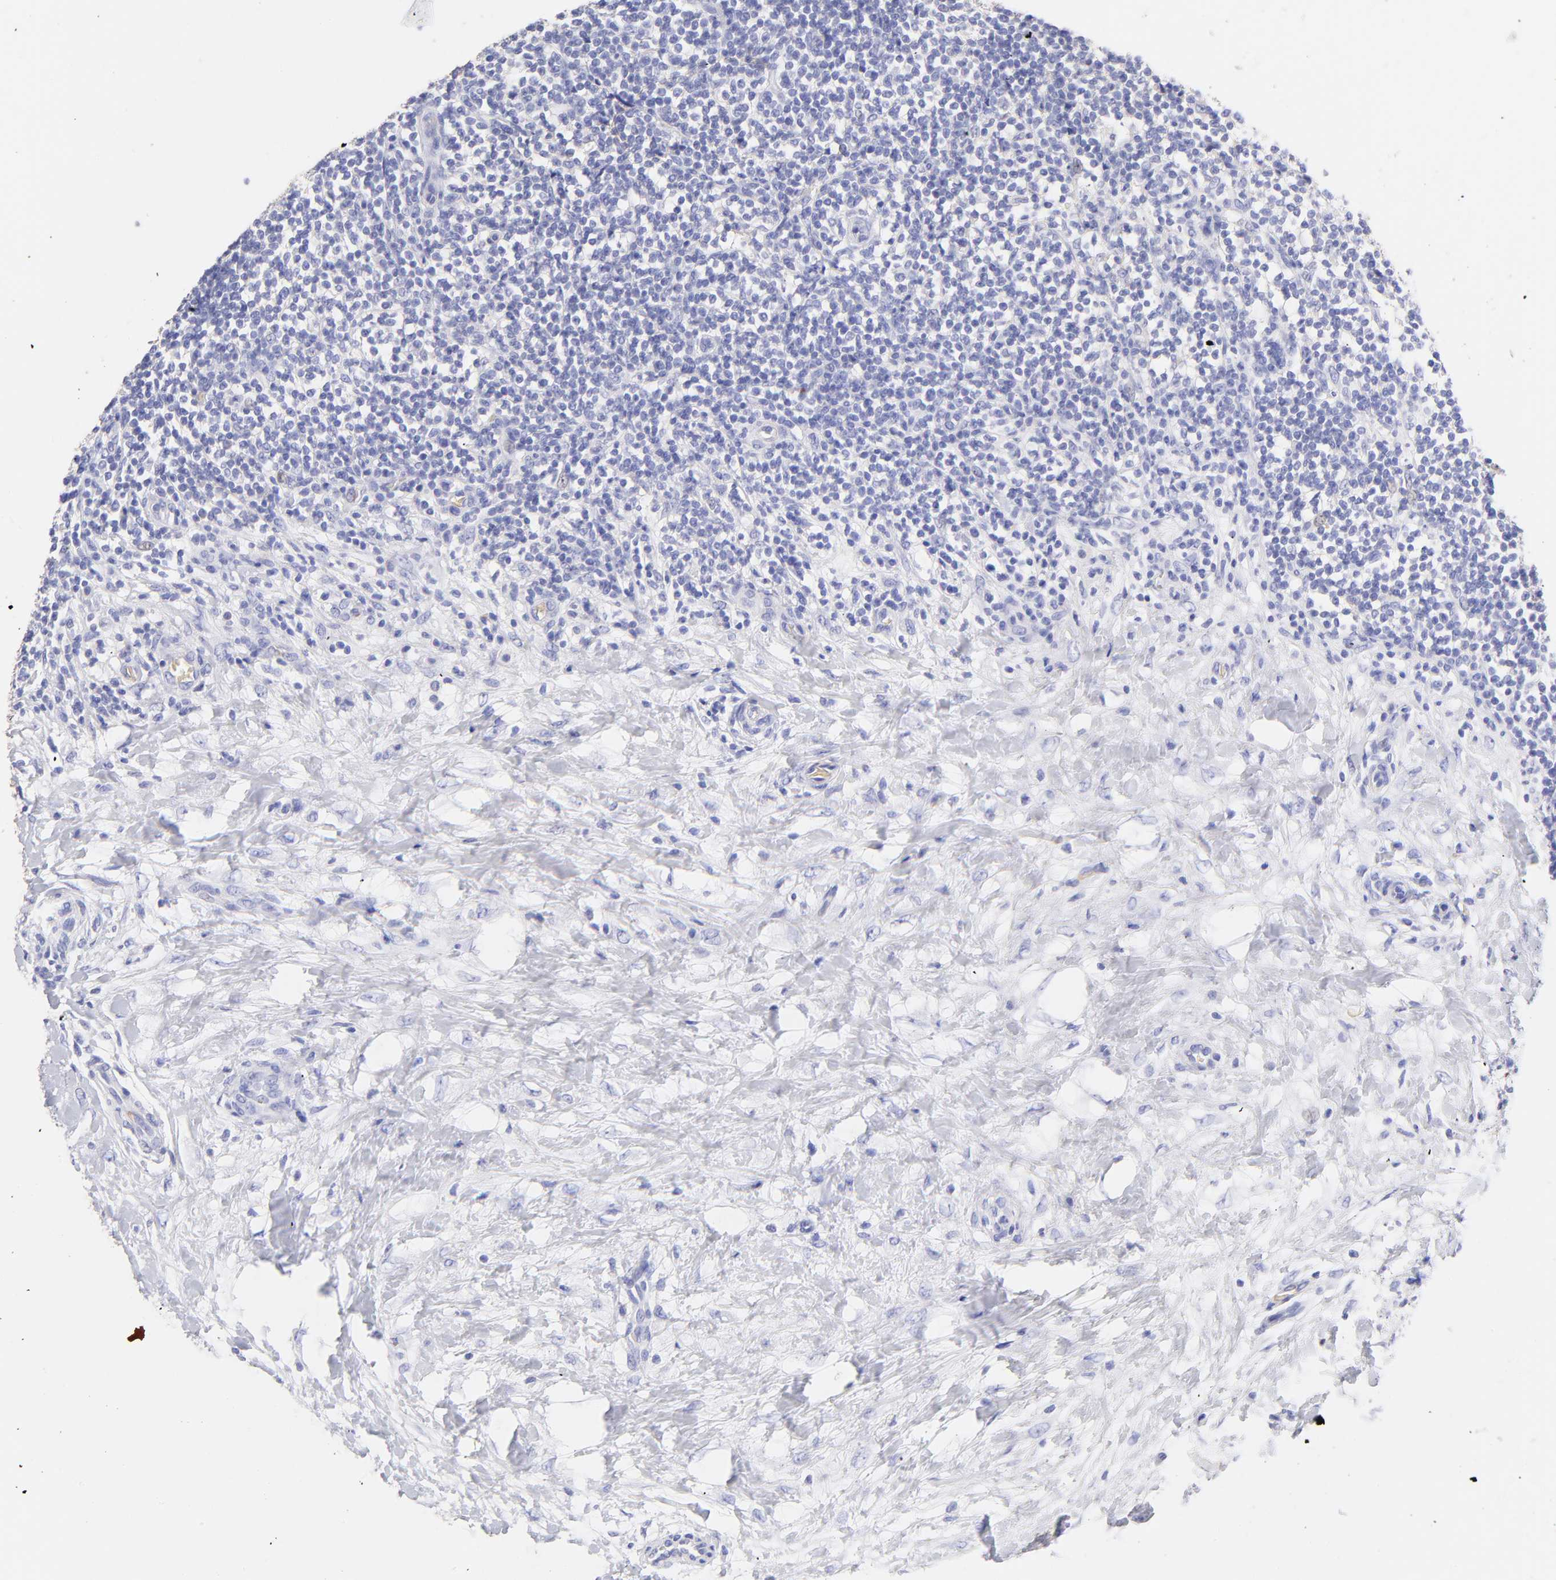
{"staining": {"intensity": "negative", "quantity": "none", "location": "none"}, "tissue": "lymphoma", "cell_type": "Tumor cells", "image_type": "cancer", "snomed": [{"axis": "morphology", "description": "Malignant lymphoma, non-Hodgkin's type, Low grade"}, {"axis": "topography", "description": "Lymph node"}], "caption": "A high-resolution micrograph shows IHC staining of malignant lymphoma, non-Hodgkin's type (low-grade), which displays no significant positivity in tumor cells.", "gene": "FRMPD3", "patient": {"sex": "female", "age": 76}}